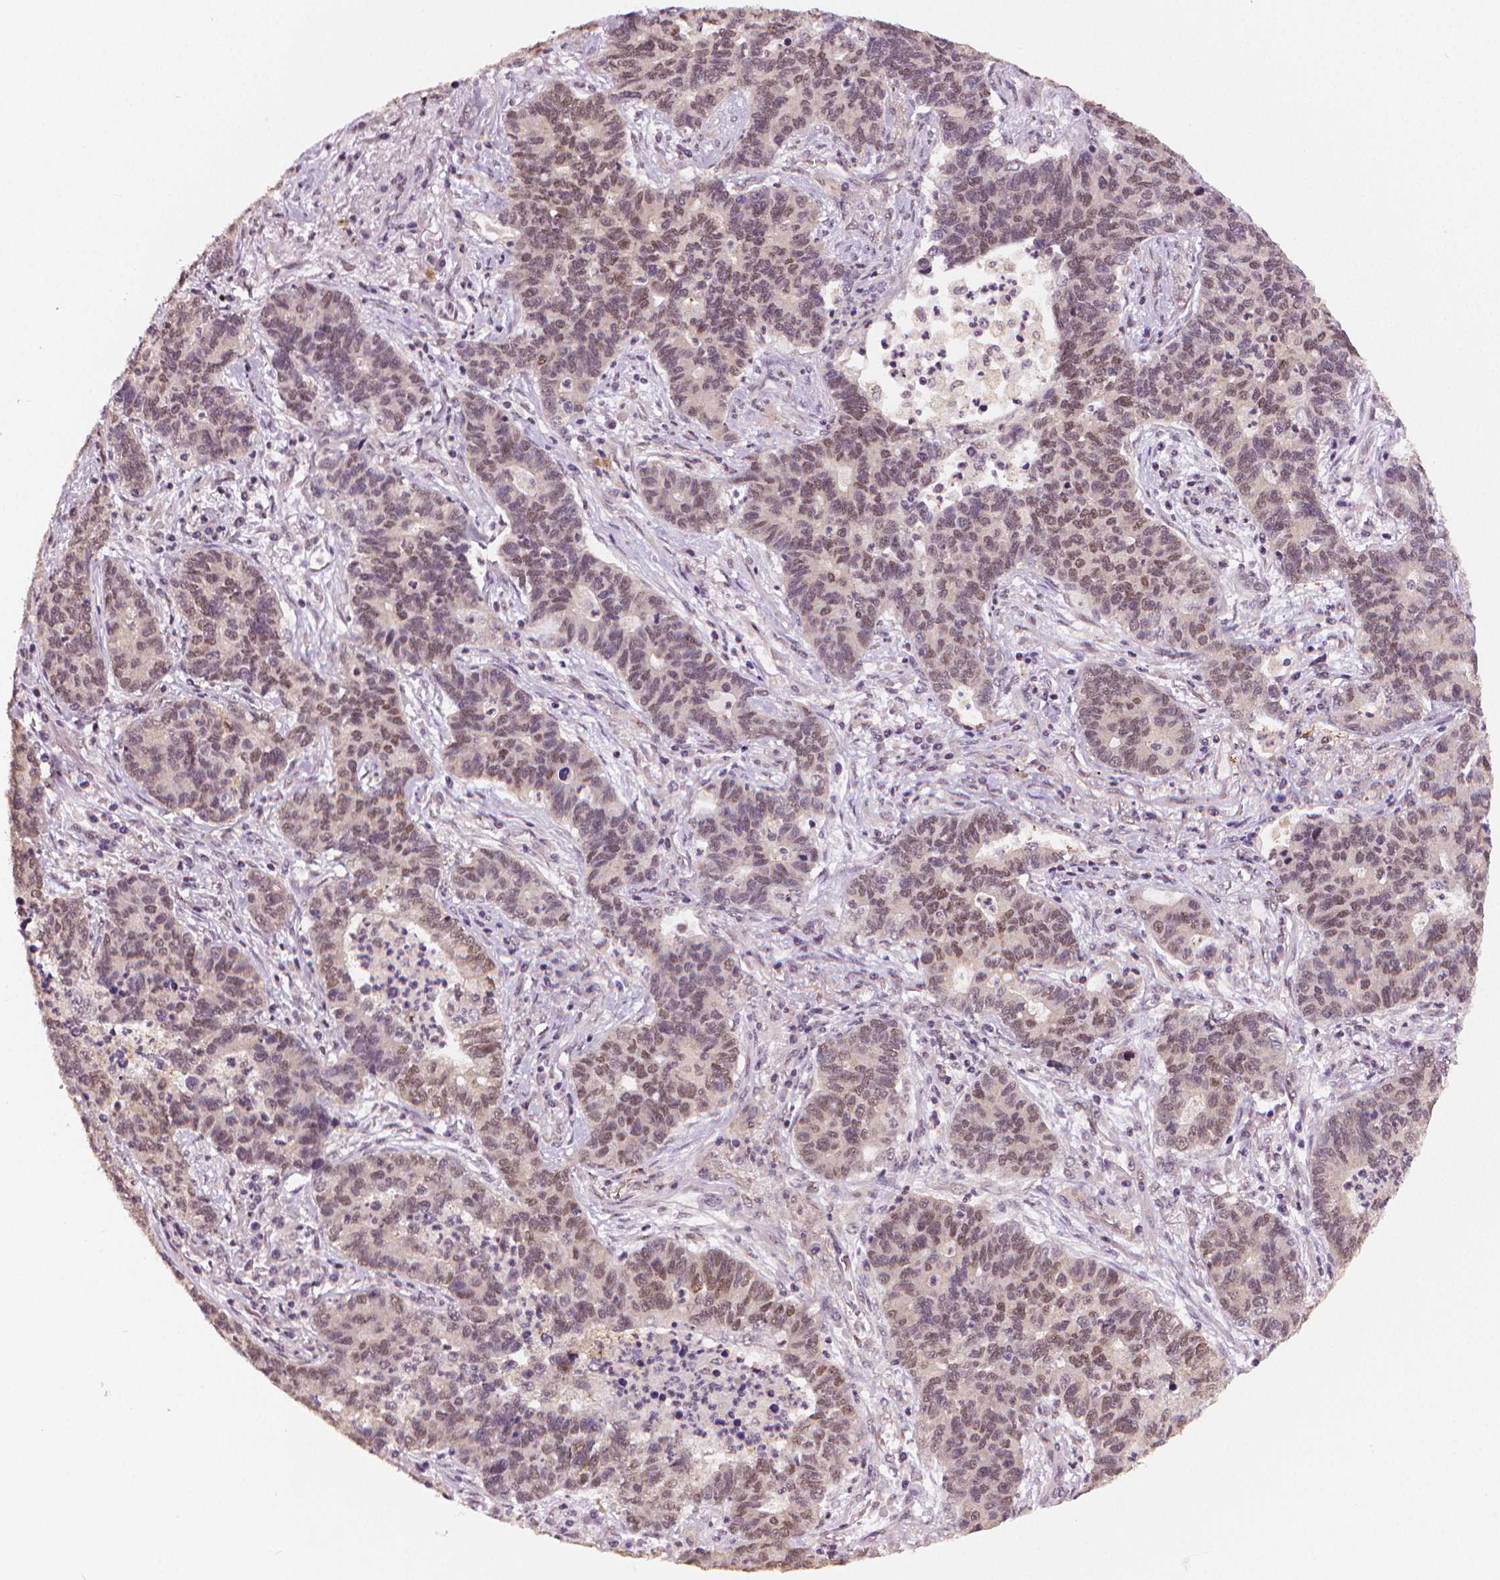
{"staining": {"intensity": "weak", "quantity": ">75%", "location": "nuclear"}, "tissue": "lung cancer", "cell_type": "Tumor cells", "image_type": "cancer", "snomed": [{"axis": "morphology", "description": "Adenocarcinoma, NOS"}, {"axis": "topography", "description": "Lung"}], "caption": "Immunohistochemical staining of human lung cancer shows low levels of weak nuclear protein staining in about >75% of tumor cells.", "gene": "STAT3", "patient": {"sex": "female", "age": 57}}